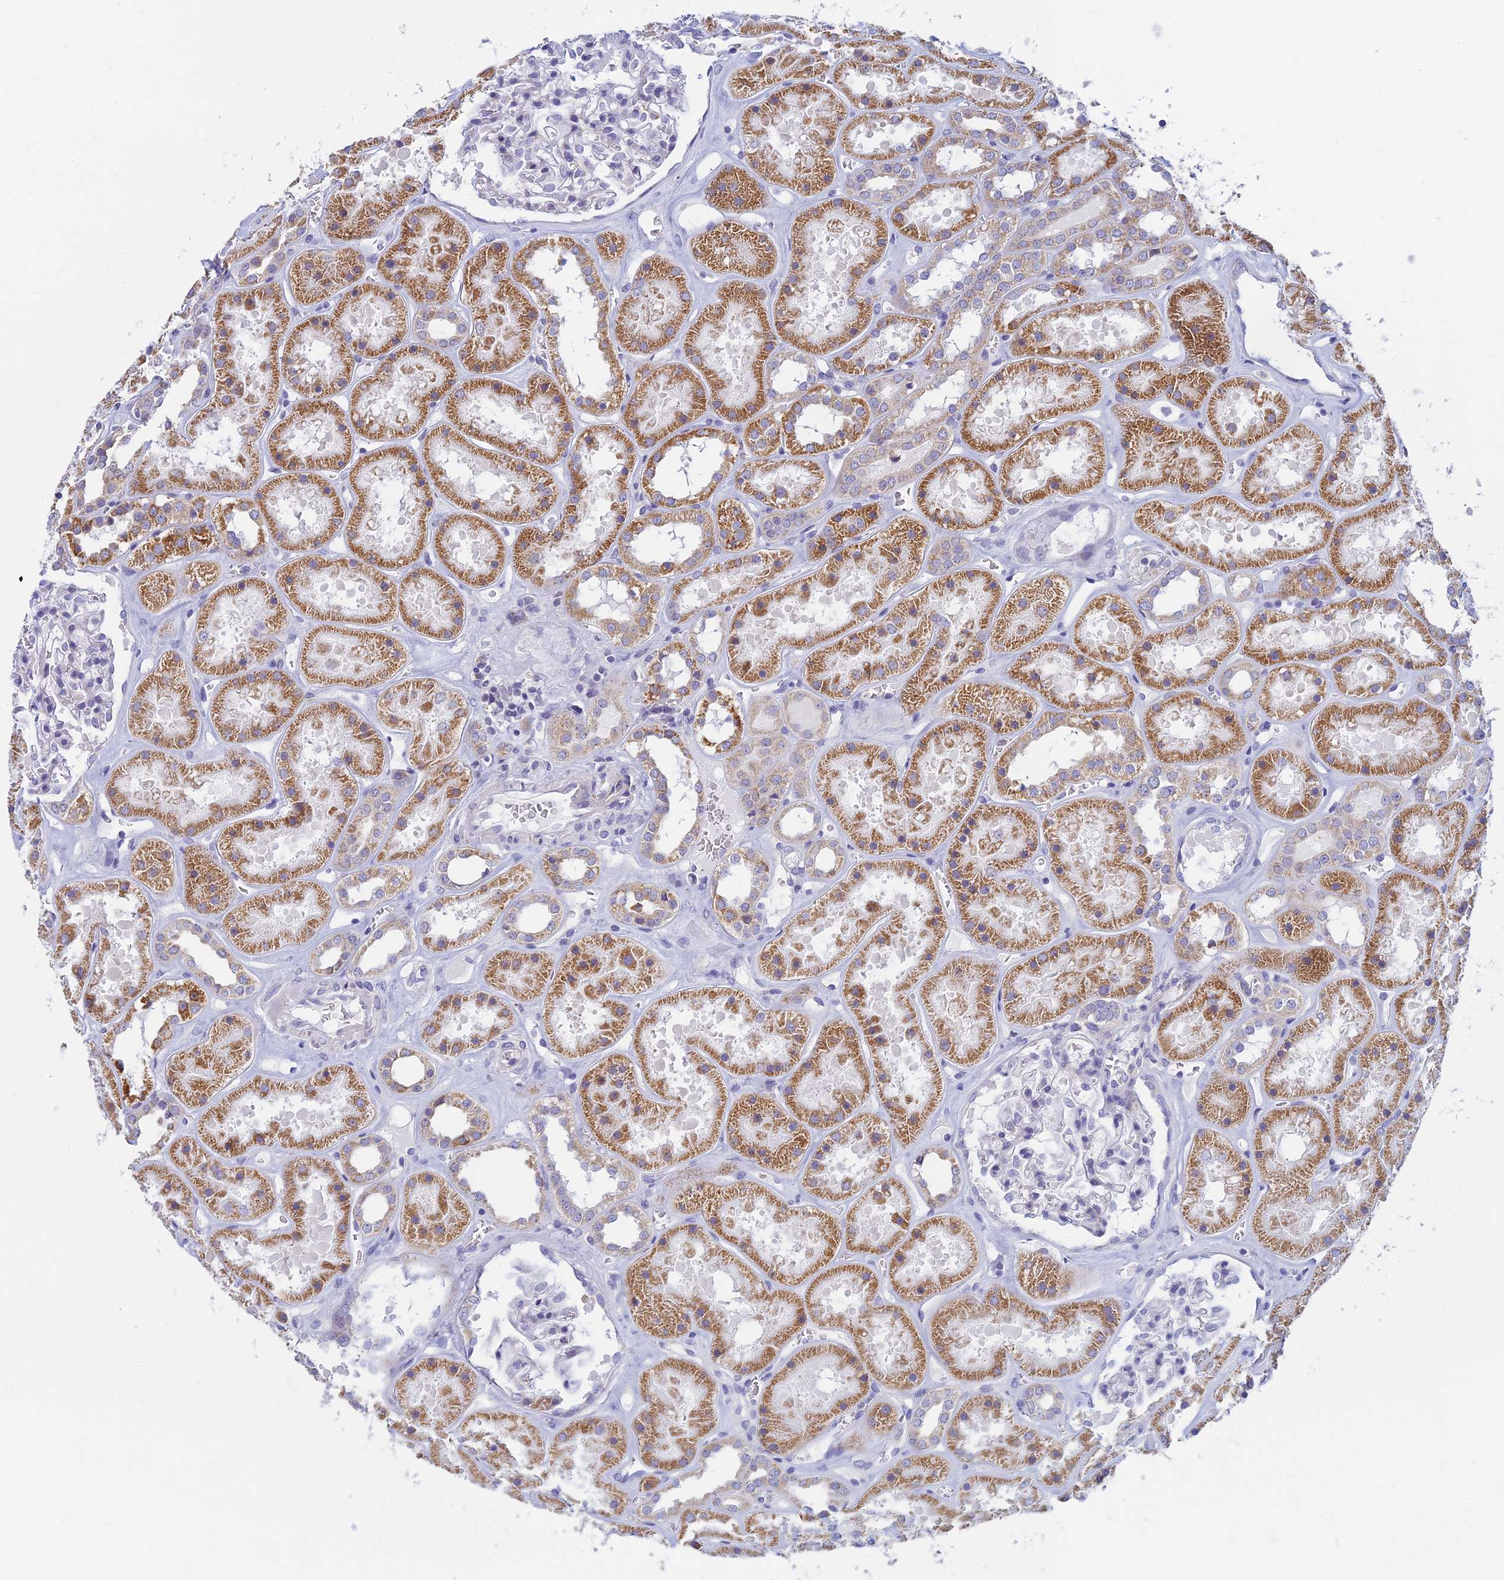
{"staining": {"intensity": "negative", "quantity": "none", "location": "none"}, "tissue": "kidney", "cell_type": "Cells in glomeruli", "image_type": "normal", "snomed": [{"axis": "morphology", "description": "Normal tissue, NOS"}, {"axis": "topography", "description": "Kidney"}], "caption": "Micrograph shows no protein staining in cells in glomeruli of normal kidney.", "gene": "REXO5", "patient": {"sex": "female", "age": 41}}